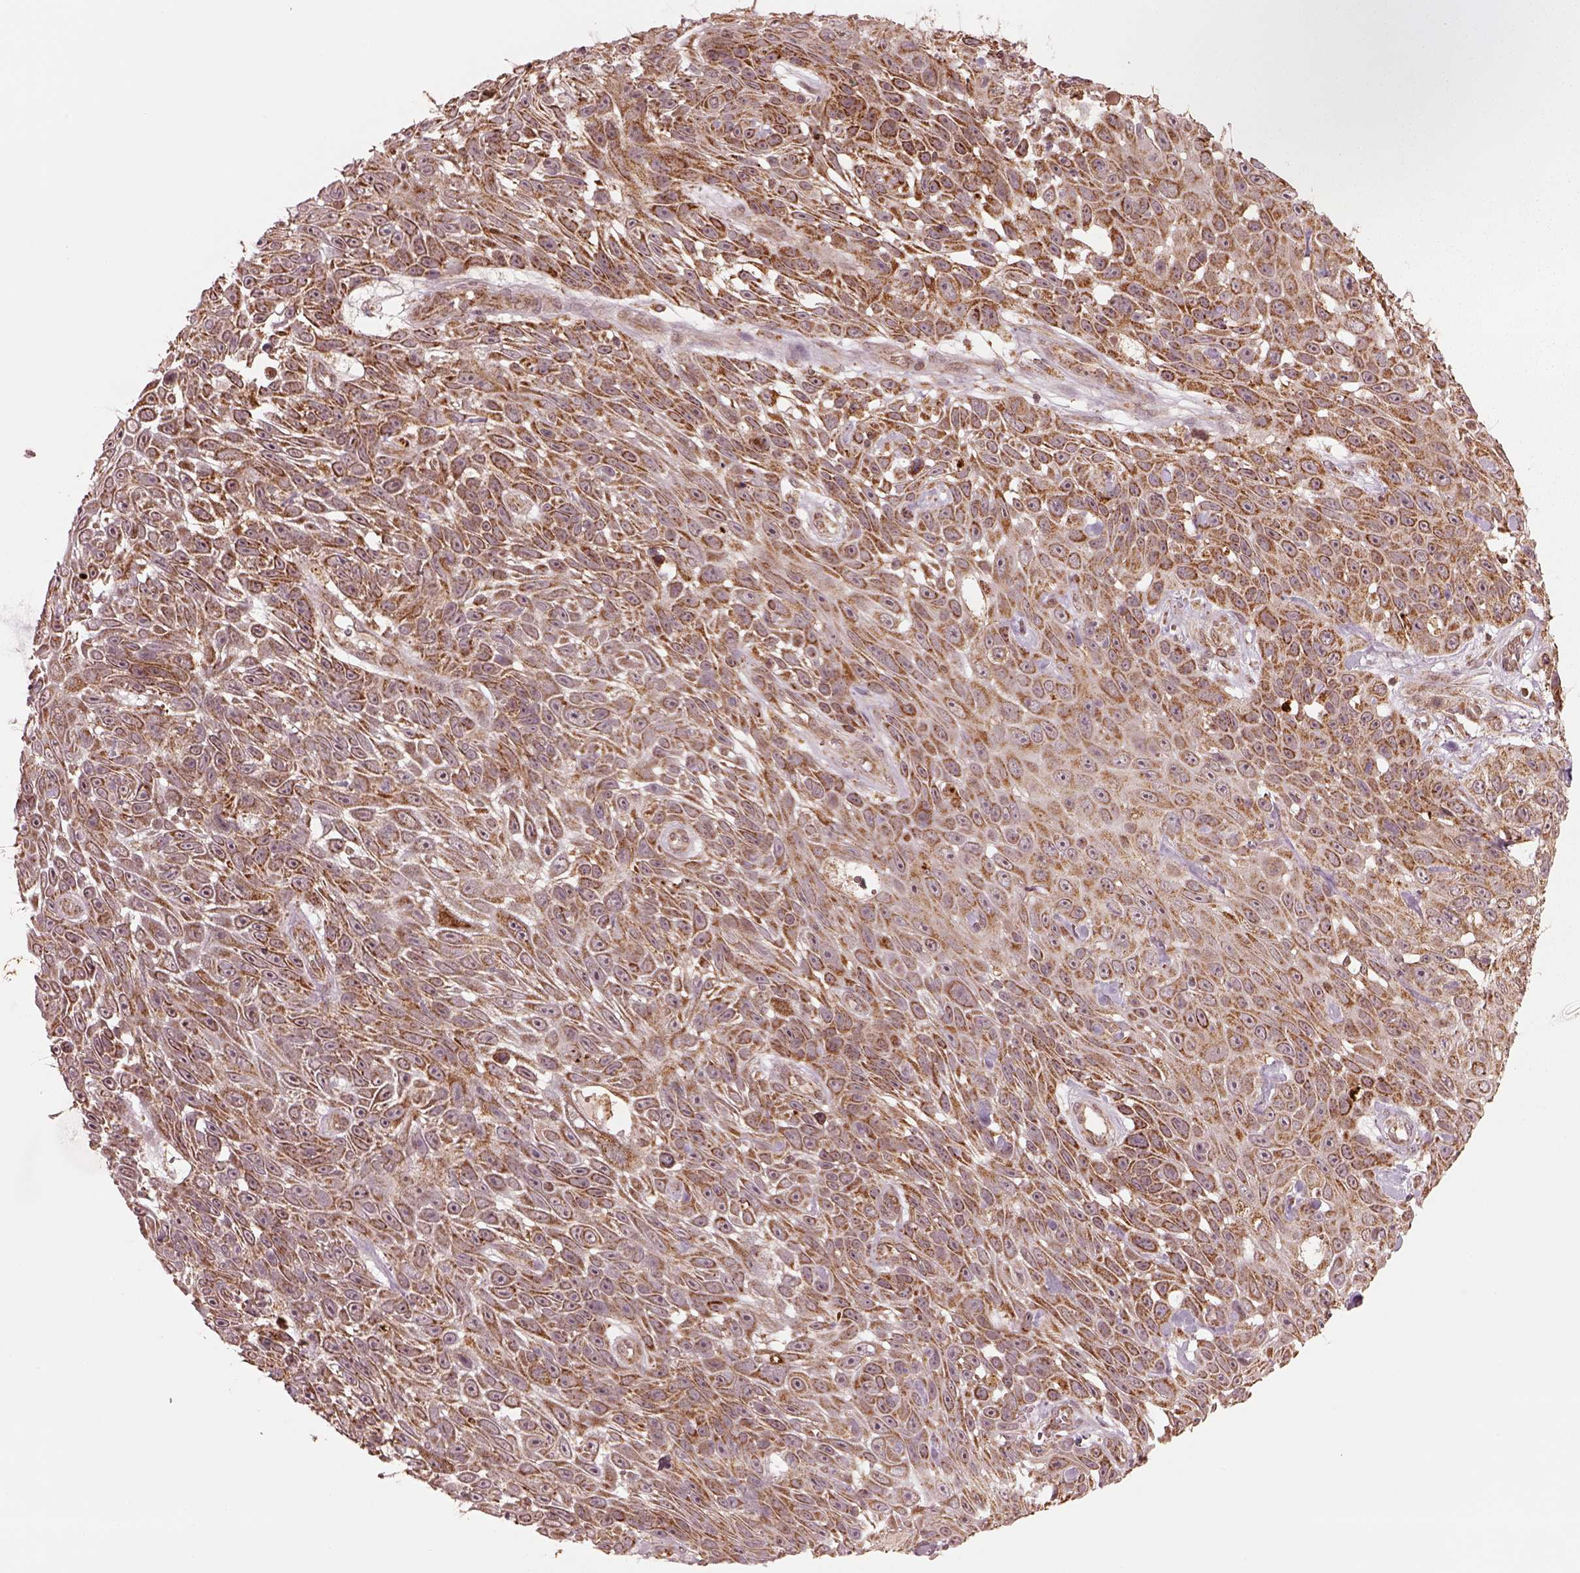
{"staining": {"intensity": "moderate", "quantity": ">75%", "location": "cytoplasmic/membranous"}, "tissue": "skin cancer", "cell_type": "Tumor cells", "image_type": "cancer", "snomed": [{"axis": "morphology", "description": "Squamous cell carcinoma, NOS"}, {"axis": "topography", "description": "Skin"}], "caption": "Skin squamous cell carcinoma stained for a protein (brown) demonstrates moderate cytoplasmic/membranous positive staining in about >75% of tumor cells.", "gene": "SEL1L3", "patient": {"sex": "male", "age": 82}}